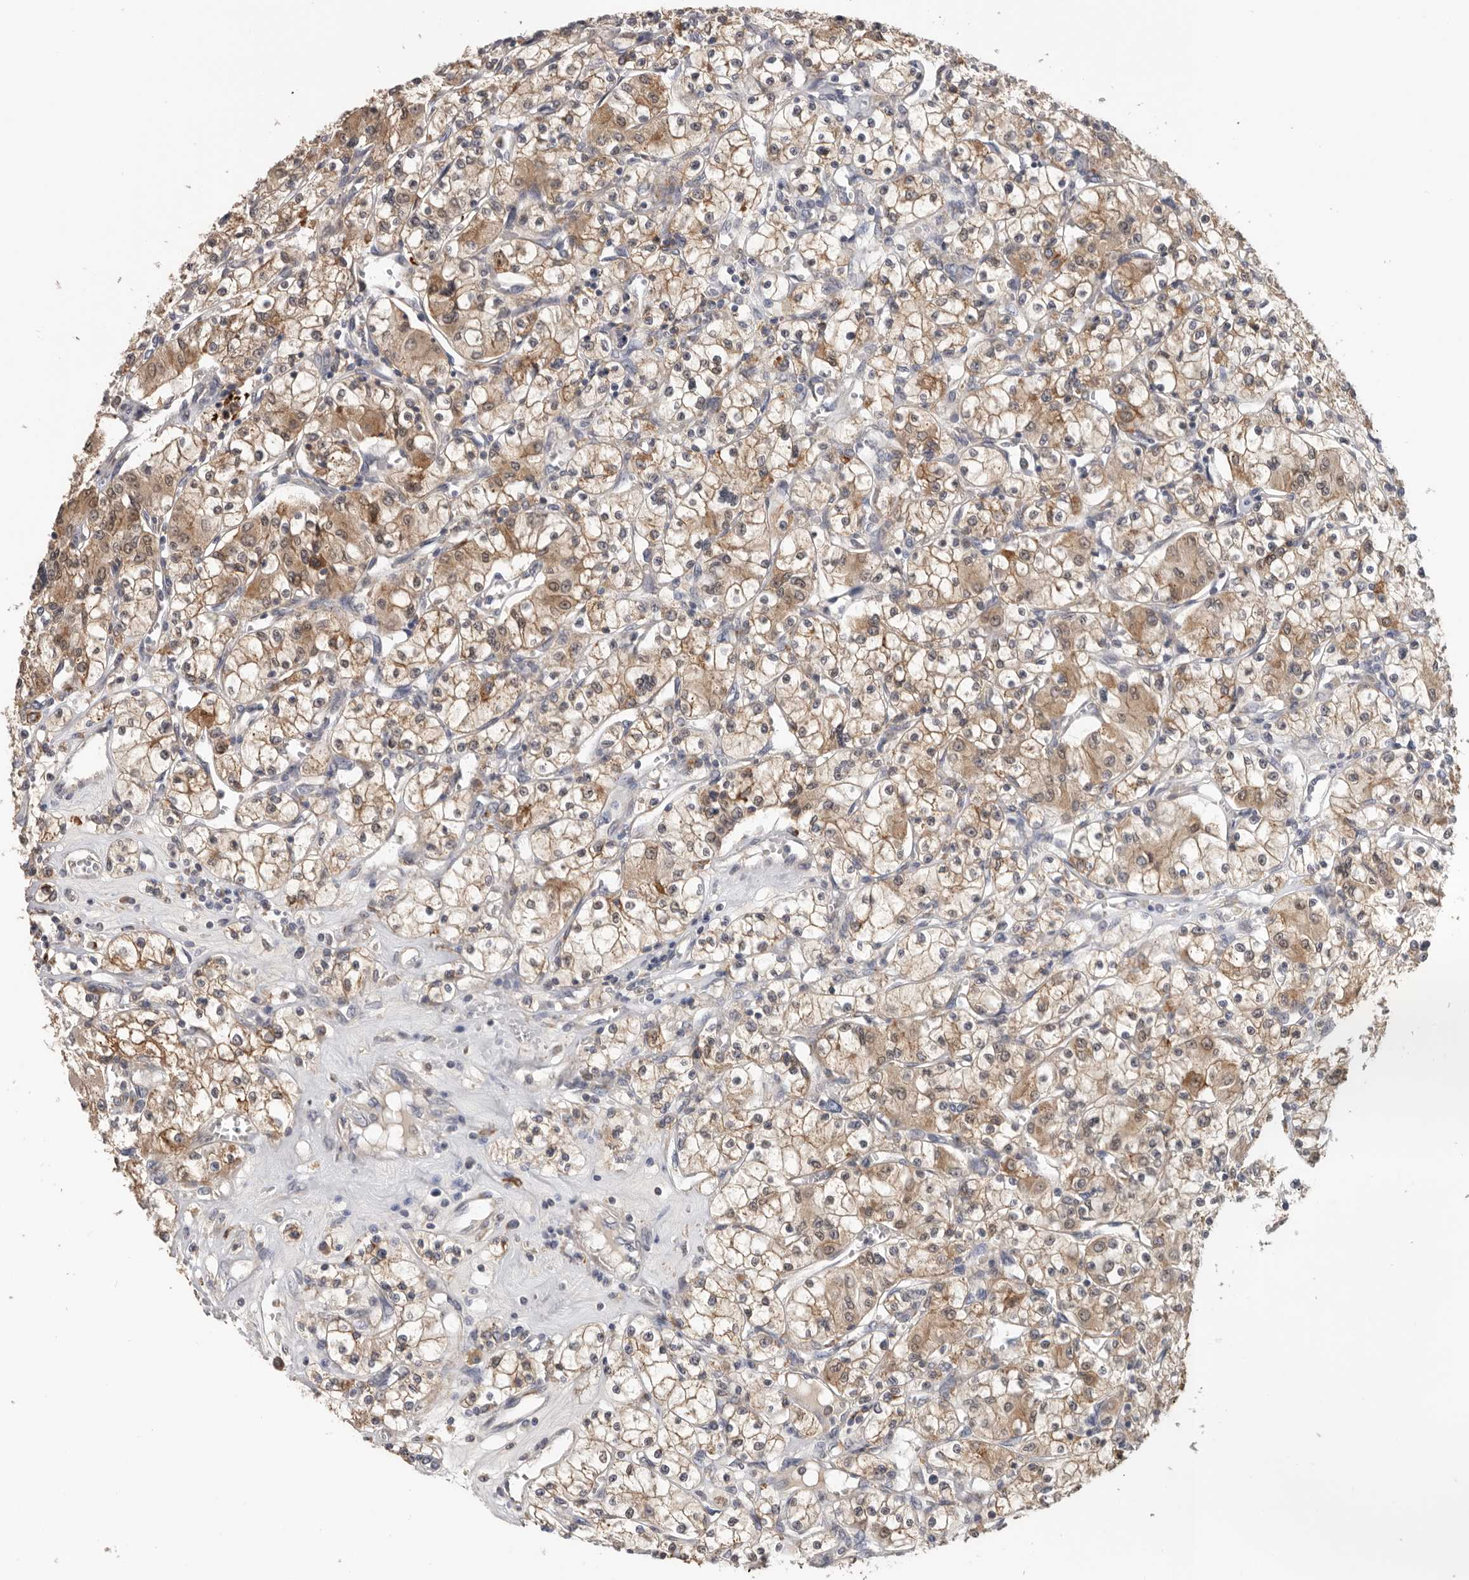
{"staining": {"intensity": "moderate", "quantity": ">75%", "location": "cytoplasmic/membranous"}, "tissue": "renal cancer", "cell_type": "Tumor cells", "image_type": "cancer", "snomed": [{"axis": "morphology", "description": "Adenocarcinoma, NOS"}, {"axis": "topography", "description": "Kidney"}], "caption": "The photomicrograph demonstrates staining of renal adenocarcinoma, revealing moderate cytoplasmic/membranous protein staining (brown color) within tumor cells. The staining was performed using DAB, with brown indicating positive protein expression. Nuclei are stained blue with hematoxylin.", "gene": "TFRC", "patient": {"sex": "female", "age": 59}}